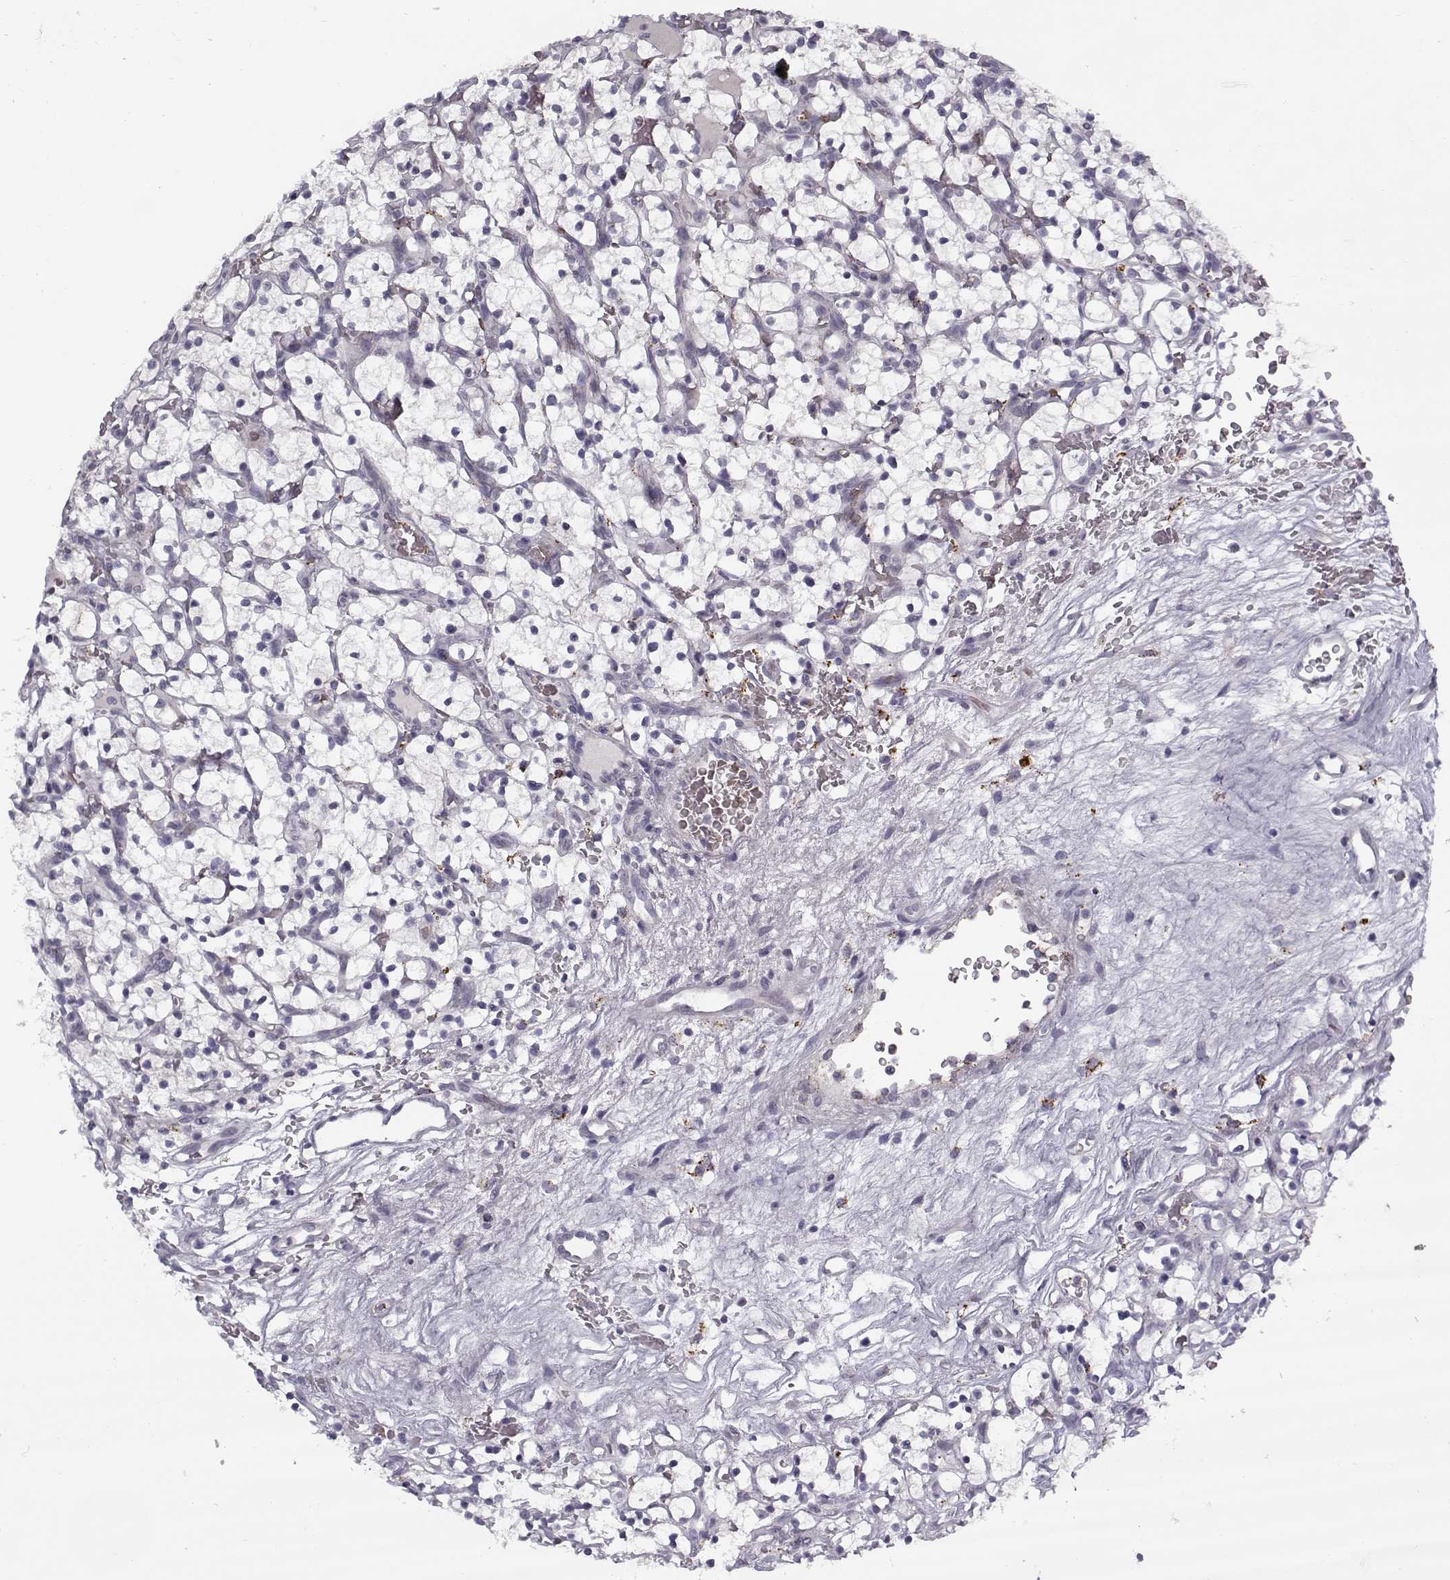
{"staining": {"intensity": "negative", "quantity": "none", "location": "none"}, "tissue": "renal cancer", "cell_type": "Tumor cells", "image_type": "cancer", "snomed": [{"axis": "morphology", "description": "Adenocarcinoma, NOS"}, {"axis": "topography", "description": "Kidney"}], "caption": "The photomicrograph reveals no significant positivity in tumor cells of renal adenocarcinoma.", "gene": "SNCA", "patient": {"sex": "female", "age": 64}}